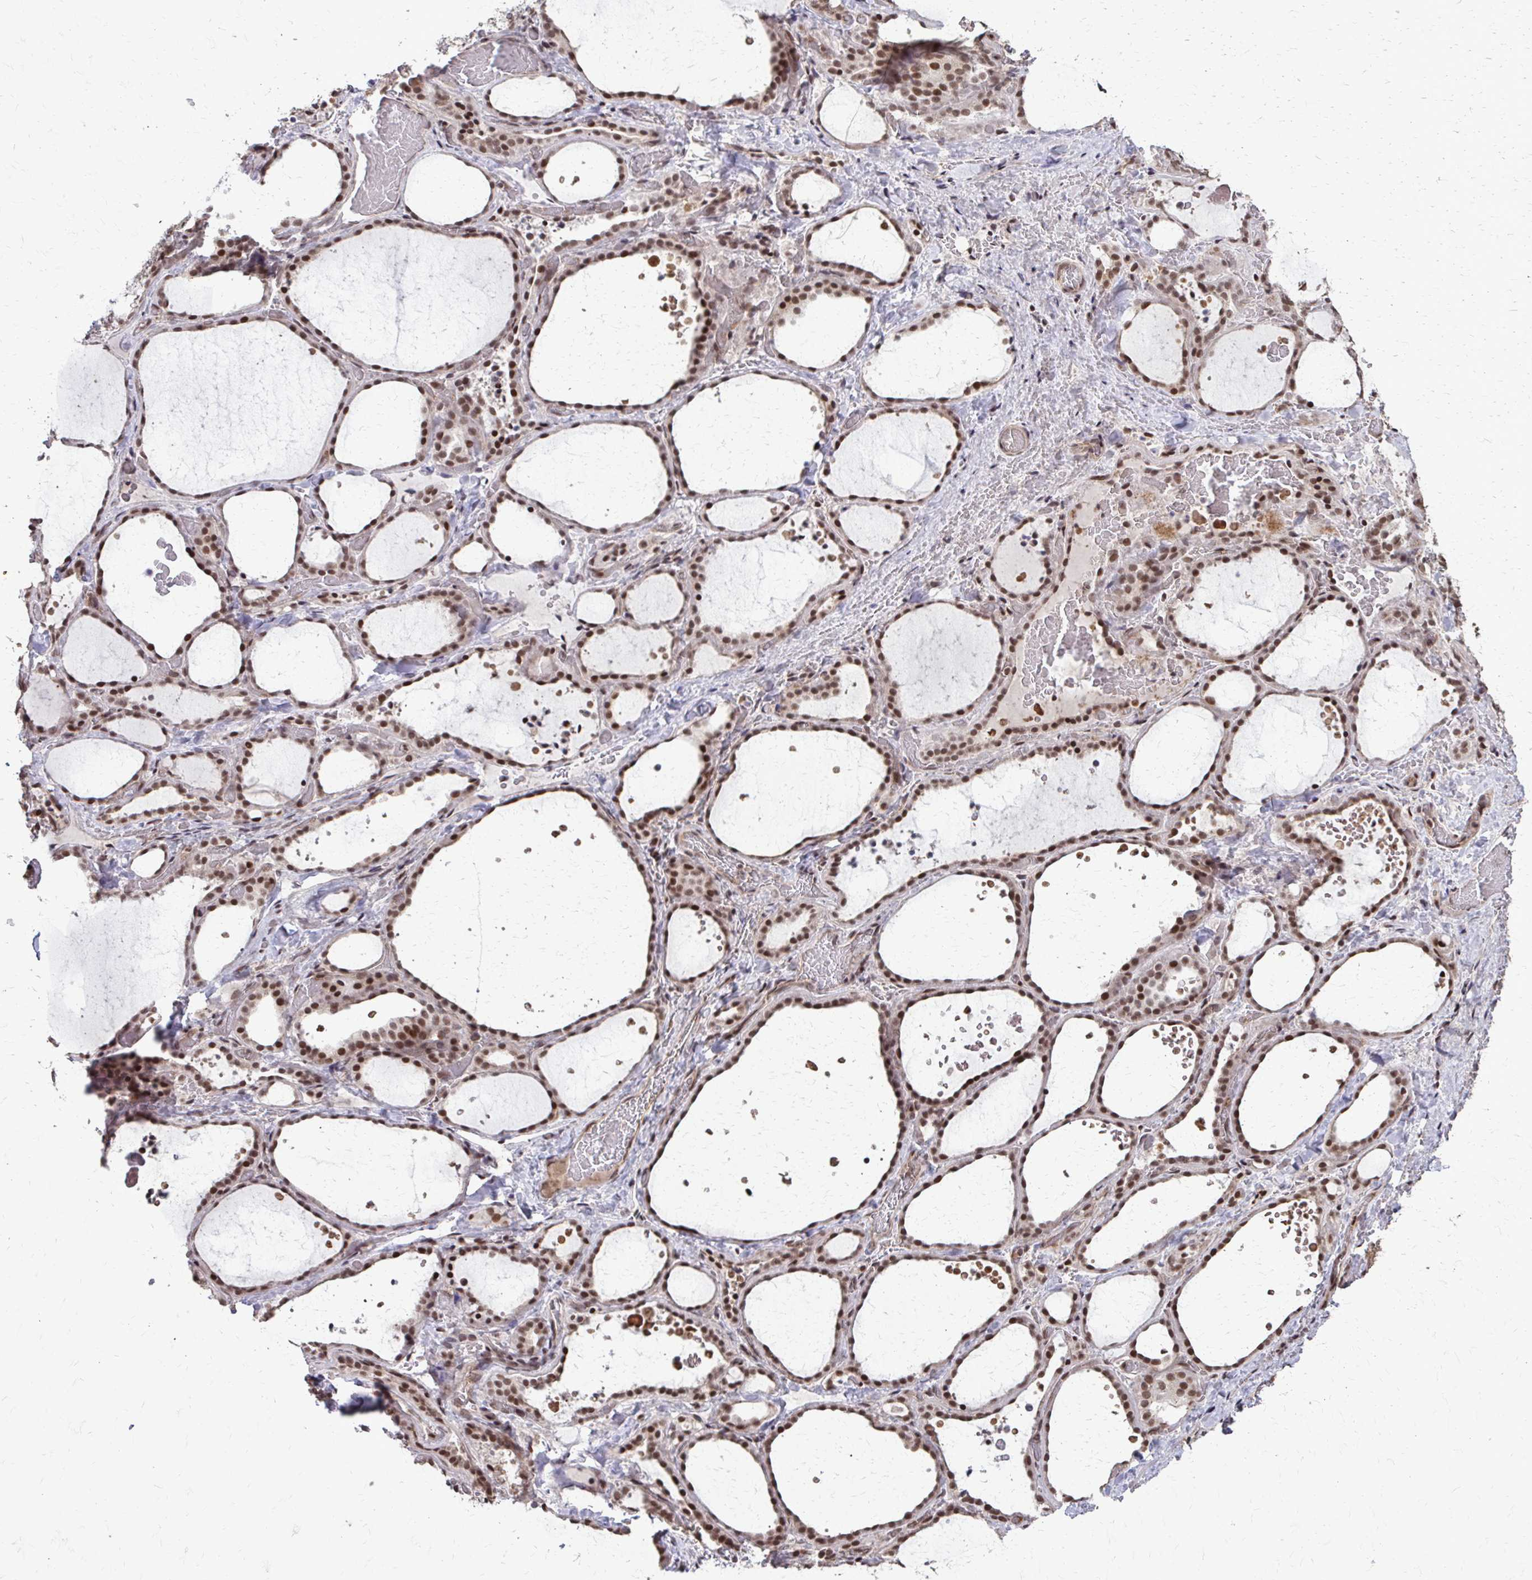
{"staining": {"intensity": "strong", "quantity": ">75%", "location": "nuclear"}, "tissue": "thyroid gland", "cell_type": "Glandular cells", "image_type": "normal", "snomed": [{"axis": "morphology", "description": "Normal tissue, NOS"}, {"axis": "topography", "description": "Thyroid gland"}], "caption": "Immunohistochemical staining of unremarkable human thyroid gland shows strong nuclear protein positivity in about >75% of glandular cells.", "gene": "SS18", "patient": {"sex": "female", "age": 36}}